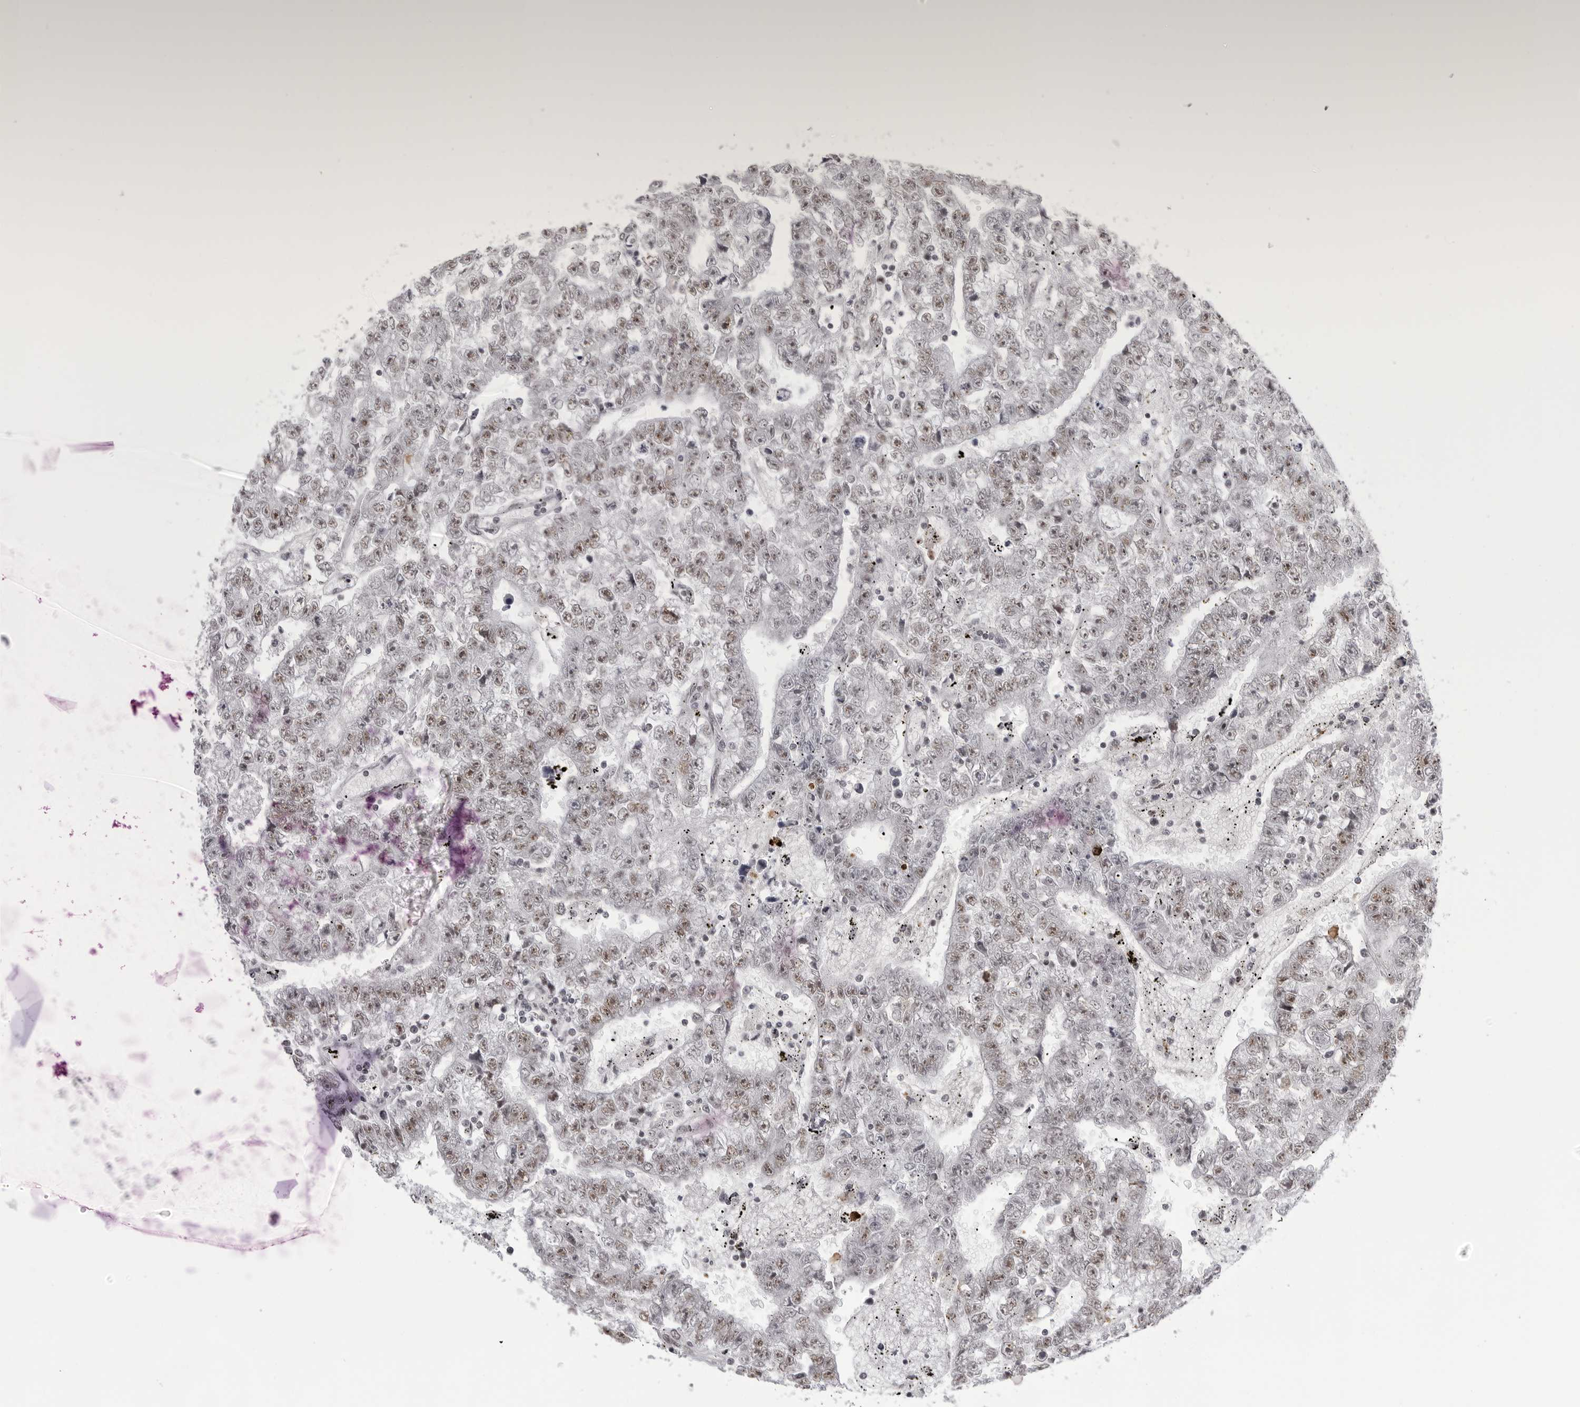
{"staining": {"intensity": "moderate", "quantity": "25%-75%", "location": "nuclear"}, "tissue": "testis cancer", "cell_type": "Tumor cells", "image_type": "cancer", "snomed": [{"axis": "morphology", "description": "Carcinoma, Embryonal, NOS"}, {"axis": "topography", "description": "Testis"}], "caption": "The image reveals immunohistochemical staining of testis cancer (embryonal carcinoma). There is moderate nuclear expression is seen in about 25%-75% of tumor cells.", "gene": "WRAP53", "patient": {"sex": "male", "age": 25}}